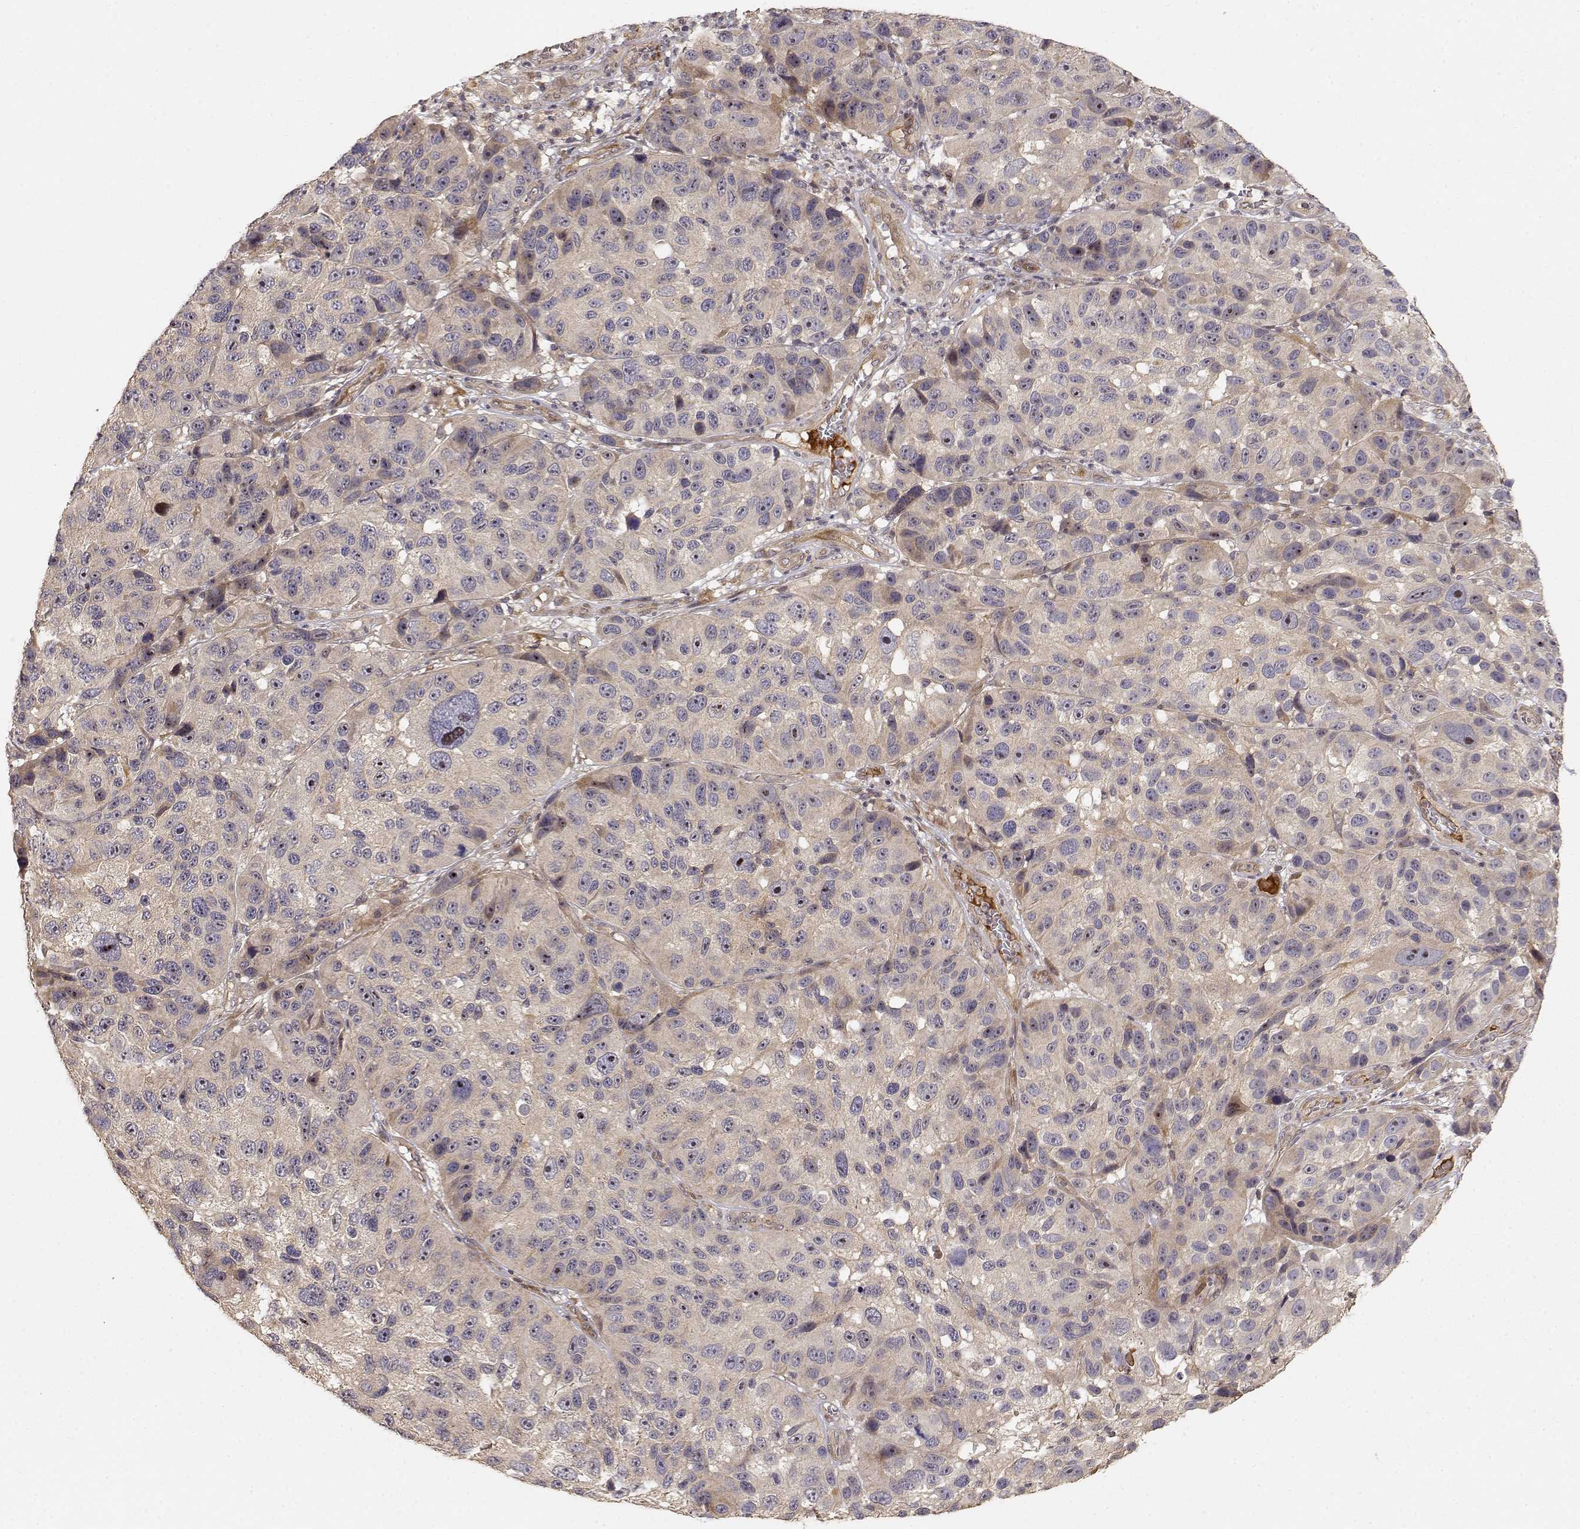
{"staining": {"intensity": "weak", "quantity": ">75%", "location": "cytoplasmic/membranous"}, "tissue": "melanoma", "cell_type": "Tumor cells", "image_type": "cancer", "snomed": [{"axis": "morphology", "description": "Malignant melanoma, NOS"}, {"axis": "topography", "description": "Skin"}], "caption": "Immunohistochemical staining of malignant melanoma demonstrates low levels of weak cytoplasmic/membranous protein staining in approximately >75% of tumor cells.", "gene": "PICK1", "patient": {"sex": "male", "age": 53}}